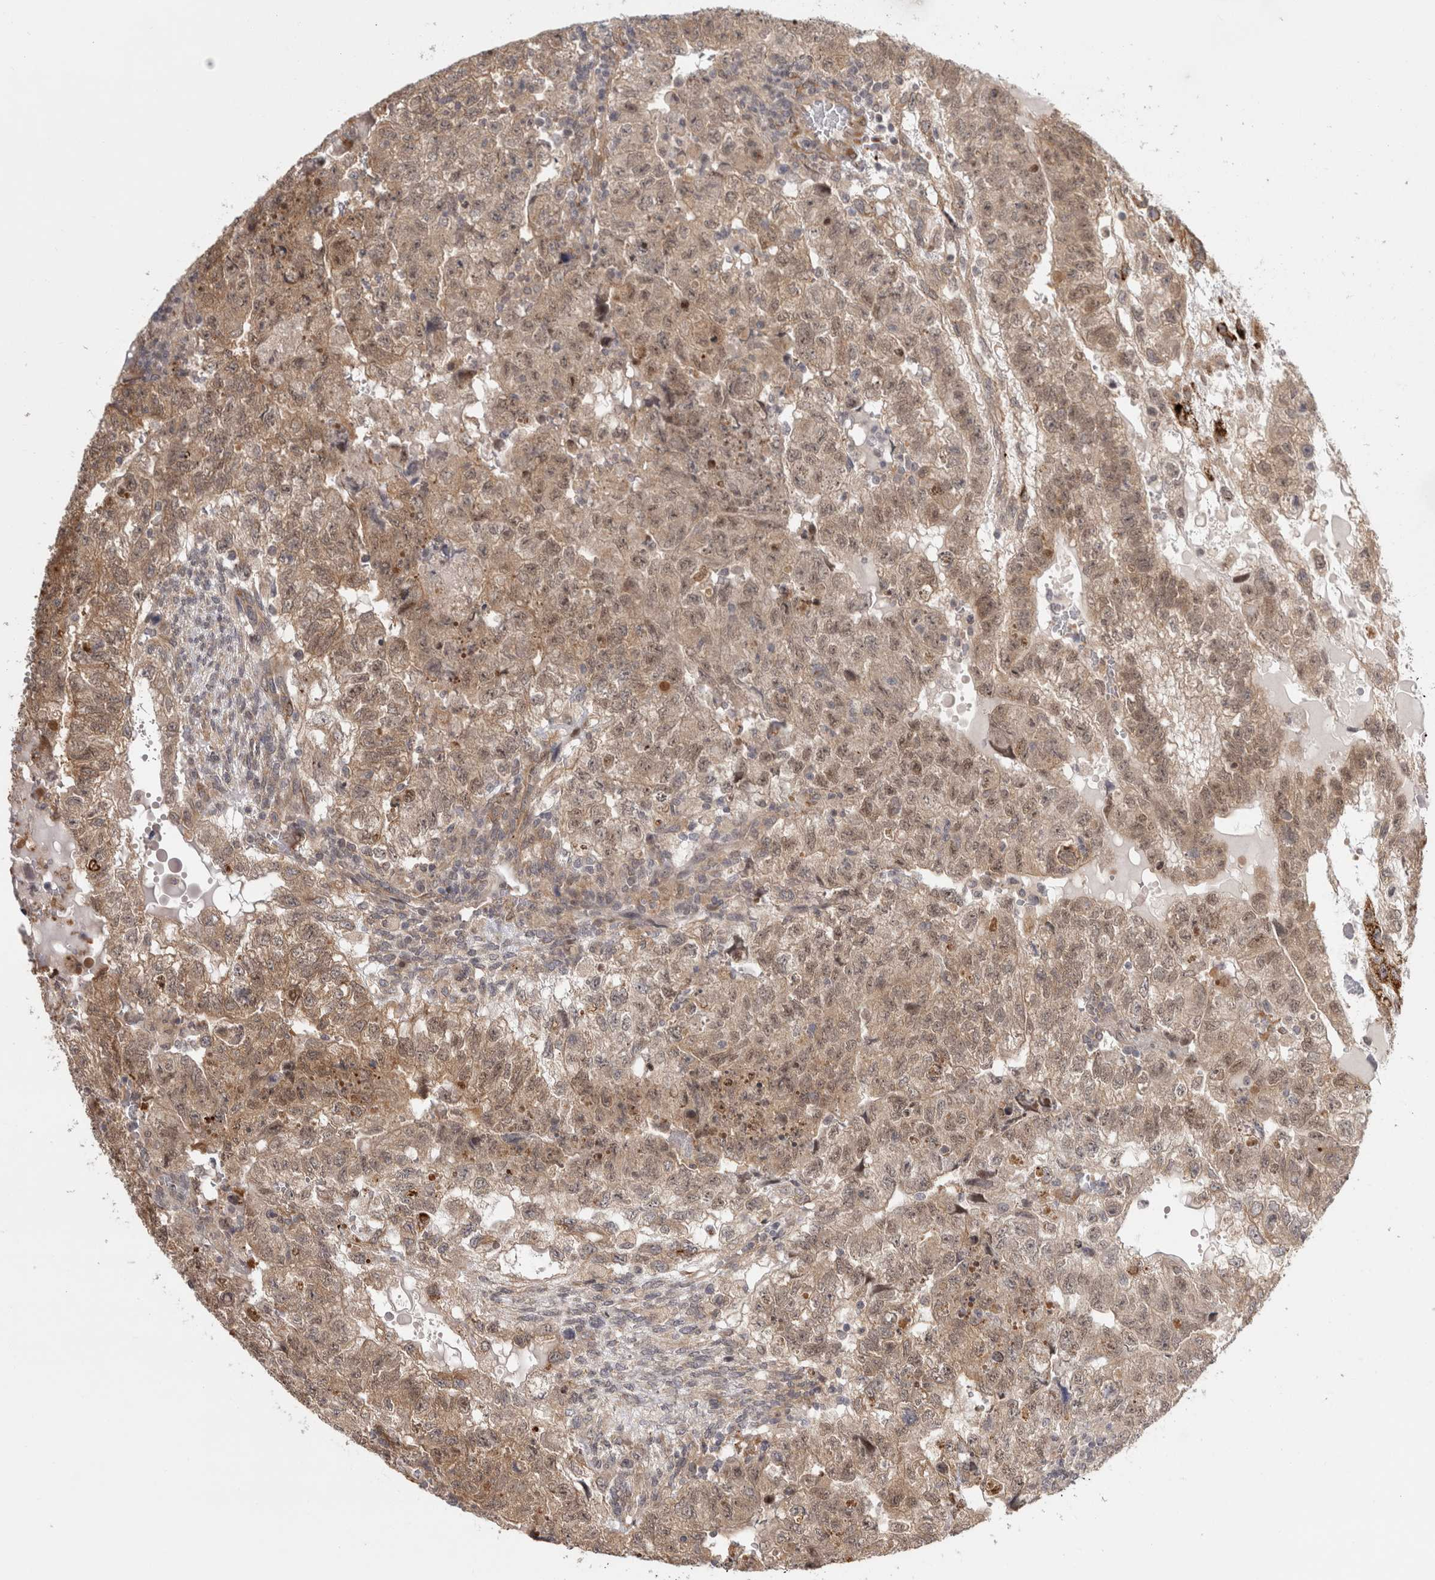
{"staining": {"intensity": "moderate", "quantity": ">75%", "location": "cytoplasmic/membranous,nuclear"}, "tissue": "testis cancer", "cell_type": "Tumor cells", "image_type": "cancer", "snomed": [{"axis": "morphology", "description": "Carcinoma, Embryonal, NOS"}, {"axis": "topography", "description": "Testis"}], "caption": "Immunohistochemical staining of human testis cancer (embryonal carcinoma) demonstrates moderate cytoplasmic/membranous and nuclear protein positivity in about >75% of tumor cells.", "gene": "ZNF318", "patient": {"sex": "male", "age": 36}}